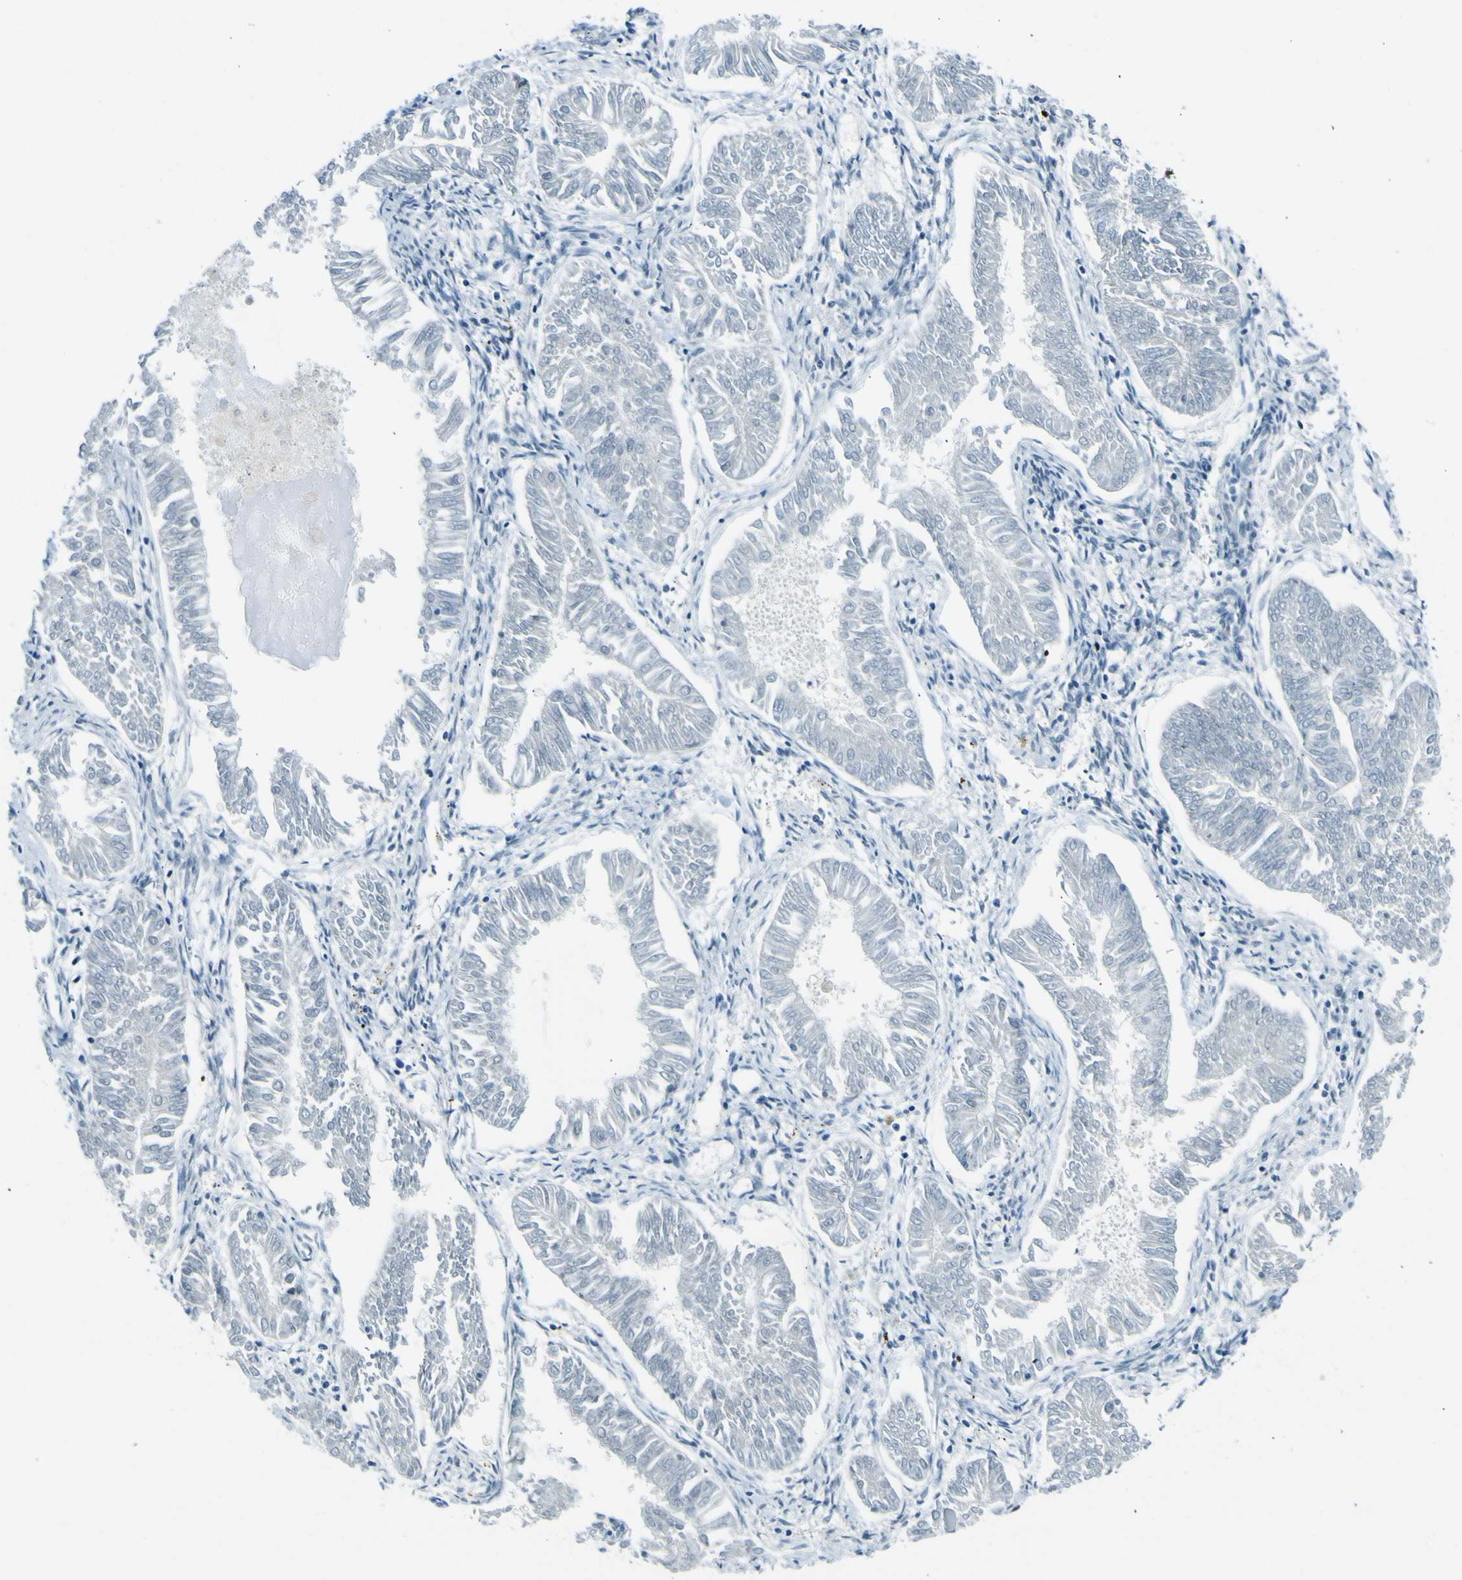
{"staining": {"intensity": "negative", "quantity": "none", "location": "none"}, "tissue": "endometrial cancer", "cell_type": "Tumor cells", "image_type": "cancer", "snomed": [{"axis": "morphology", "description": "Adenocarcinoma, NOS"}, {"axis": "topography", "description": "Endometrium"}], "caption": "The image demonstrates no significant positivity in tumor cells of endometrial cancer. (DAB immunohistochemistry visualized using brightfield microscopy, high magnification).", "gene": "CEBPG", "patient": {"sex": "female", "age": 53}}